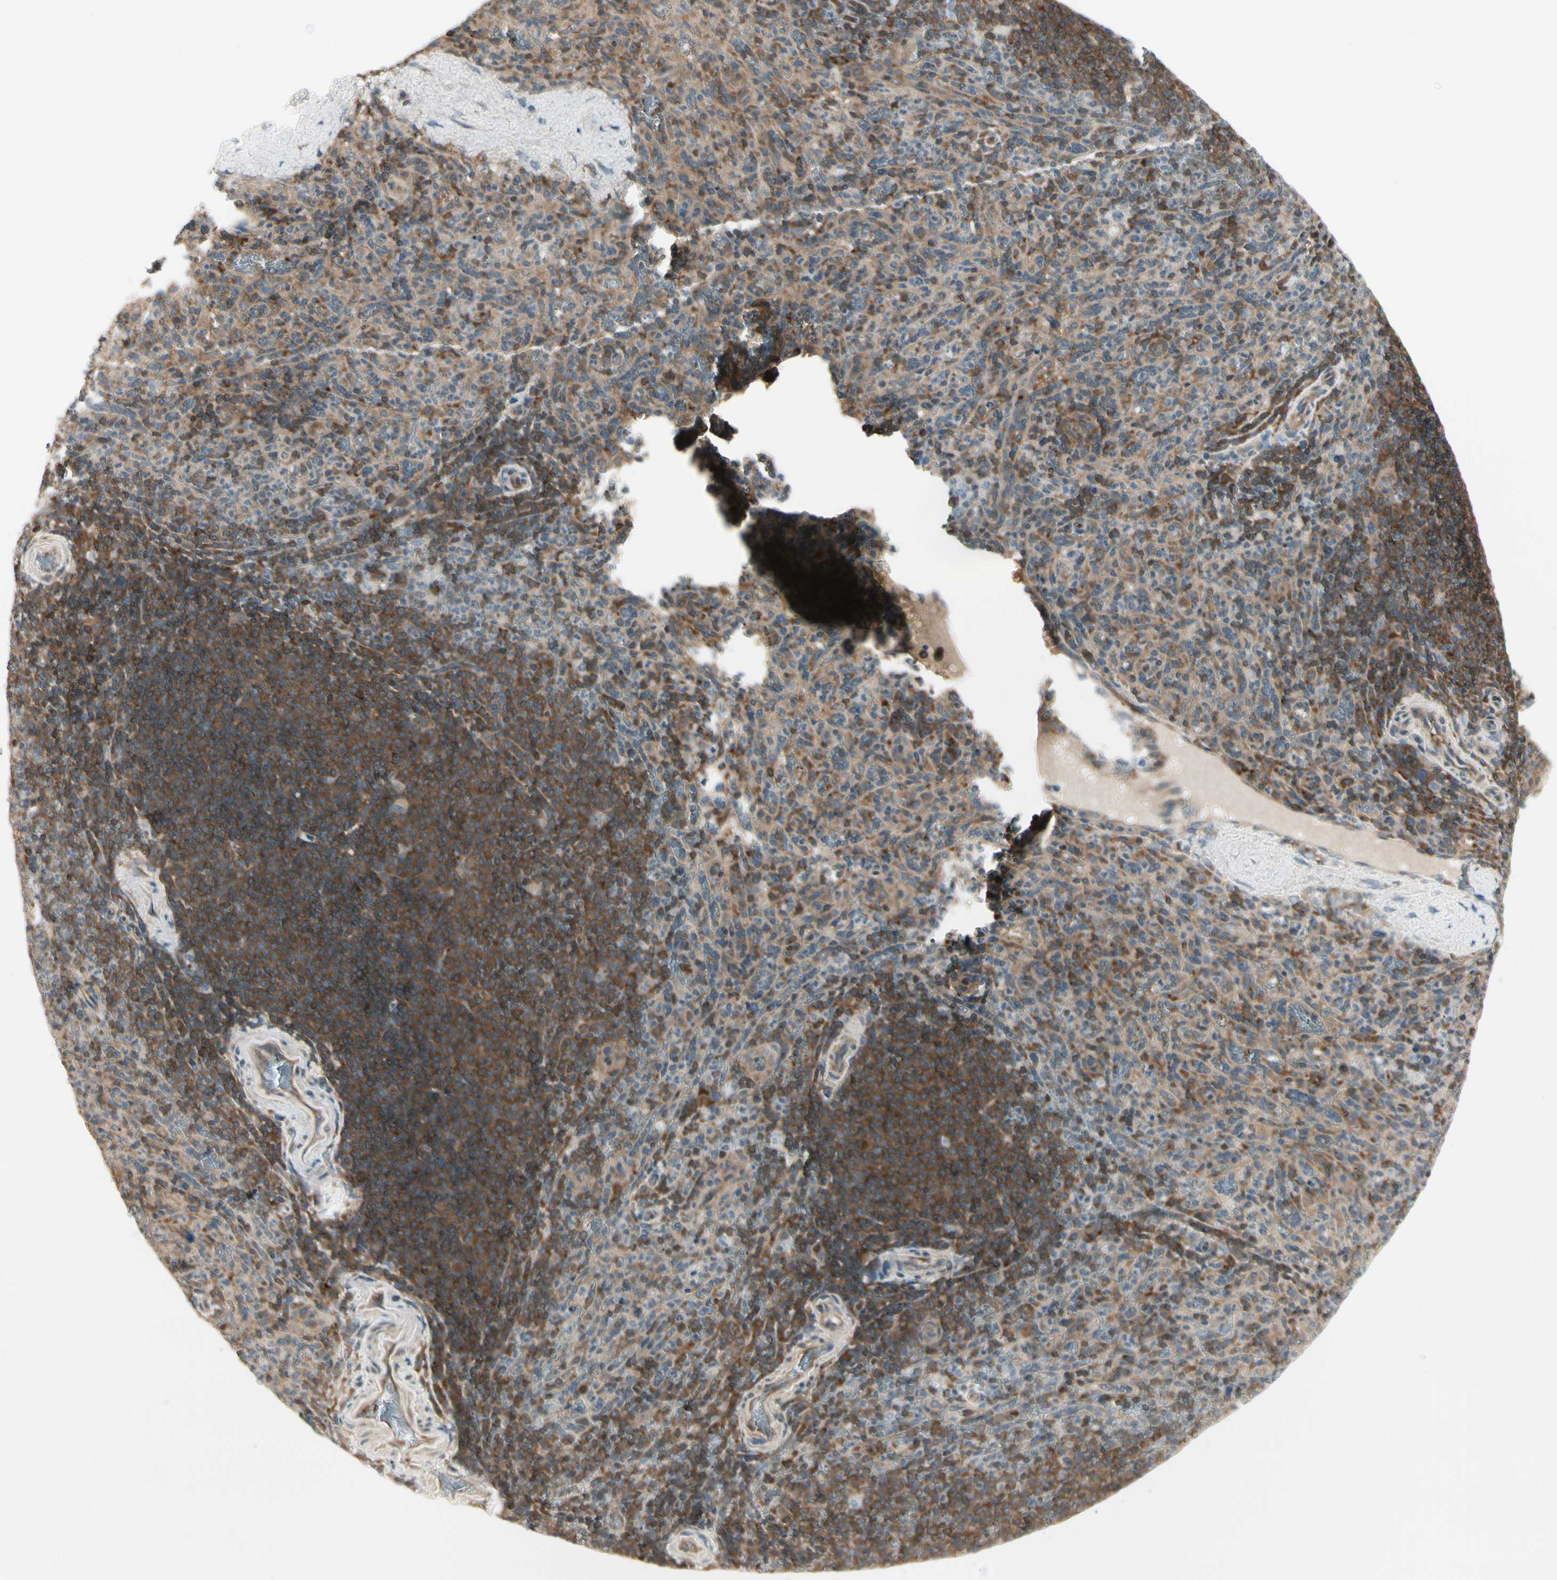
{"staining": {"intensity": "moderate", "quantity": "25%-75%", "location": "cytoplasmic/membranous"}, "tissue": "spleen", "cell_type": "Cells in red pulp", "image_type": "normal", "snomed": [{"axis": "morphology", "description": "Normal tissue, NOS"}, {"axis": "topography", "description": "Spleen"}], "caption": "Spleen stained with IHC shows moderate cytoplasmic/membranous staining in about 25%-75% of cells in red pulp.", "gene": "OXSR1", "patient": {"sex": "male", "age": 36}}